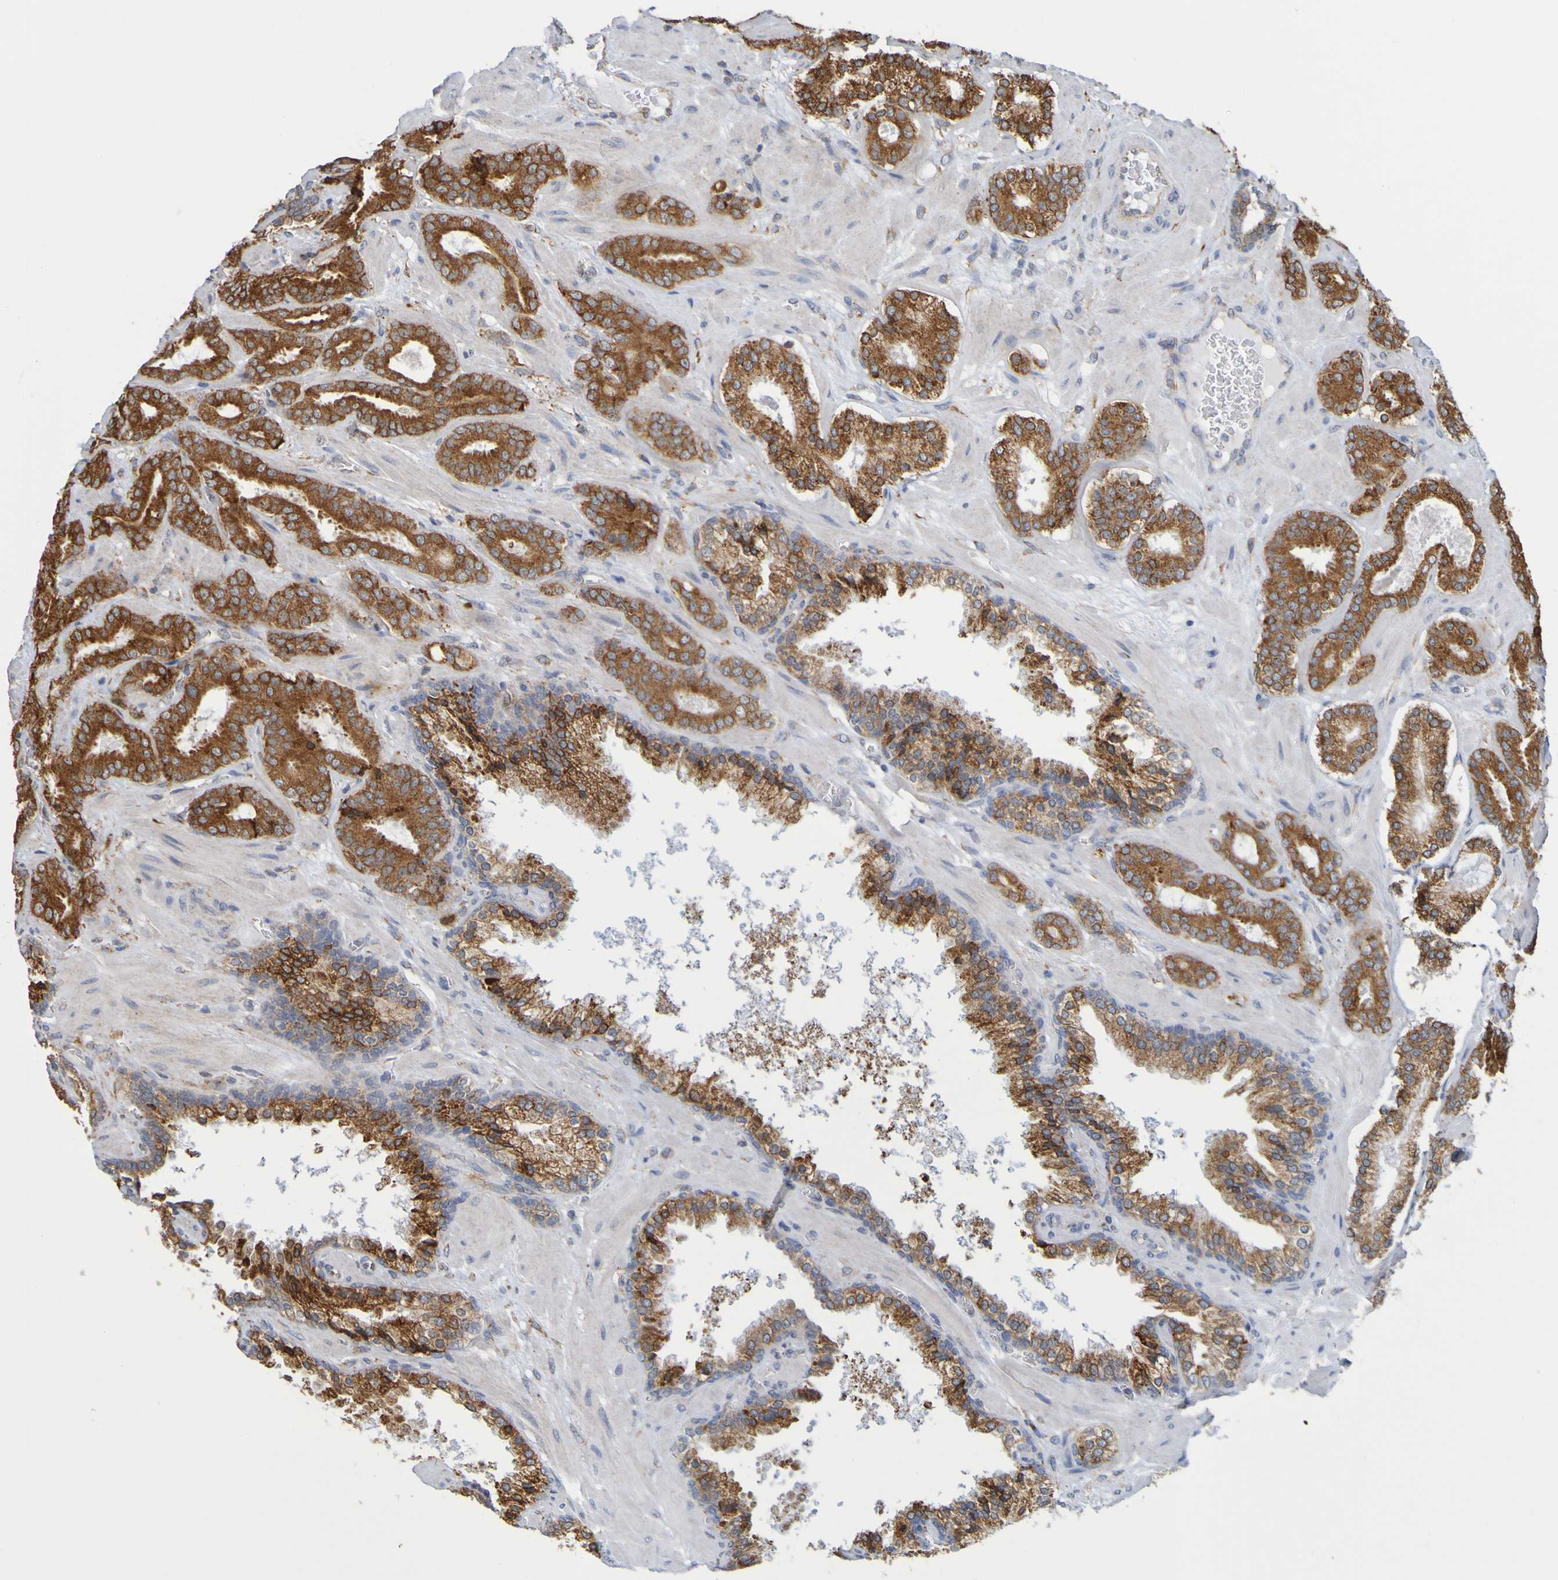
{"staining": {"intensity": "moderate", "quantity": ">75%", "location": "cytoplasmic/membranous"}, "tissue": "prostate cancer", "cell_type": "Tumor cells", "image_type": "cancer", "snomed": [{"axis": "morphology", "description": "Adenocarcinoma, Low grade"}, {"axis": "topography", "description": "Prostate"}], "caption": "High-power microscopy captured an IHC micrograph of low-grade adenocarcinoma (prostate), revealing moderate cytoplasmic/membranous expression in about >75% of tumor cells.", "gene": "PDIA3", "patient": {"sex": "male", "age": 63}}